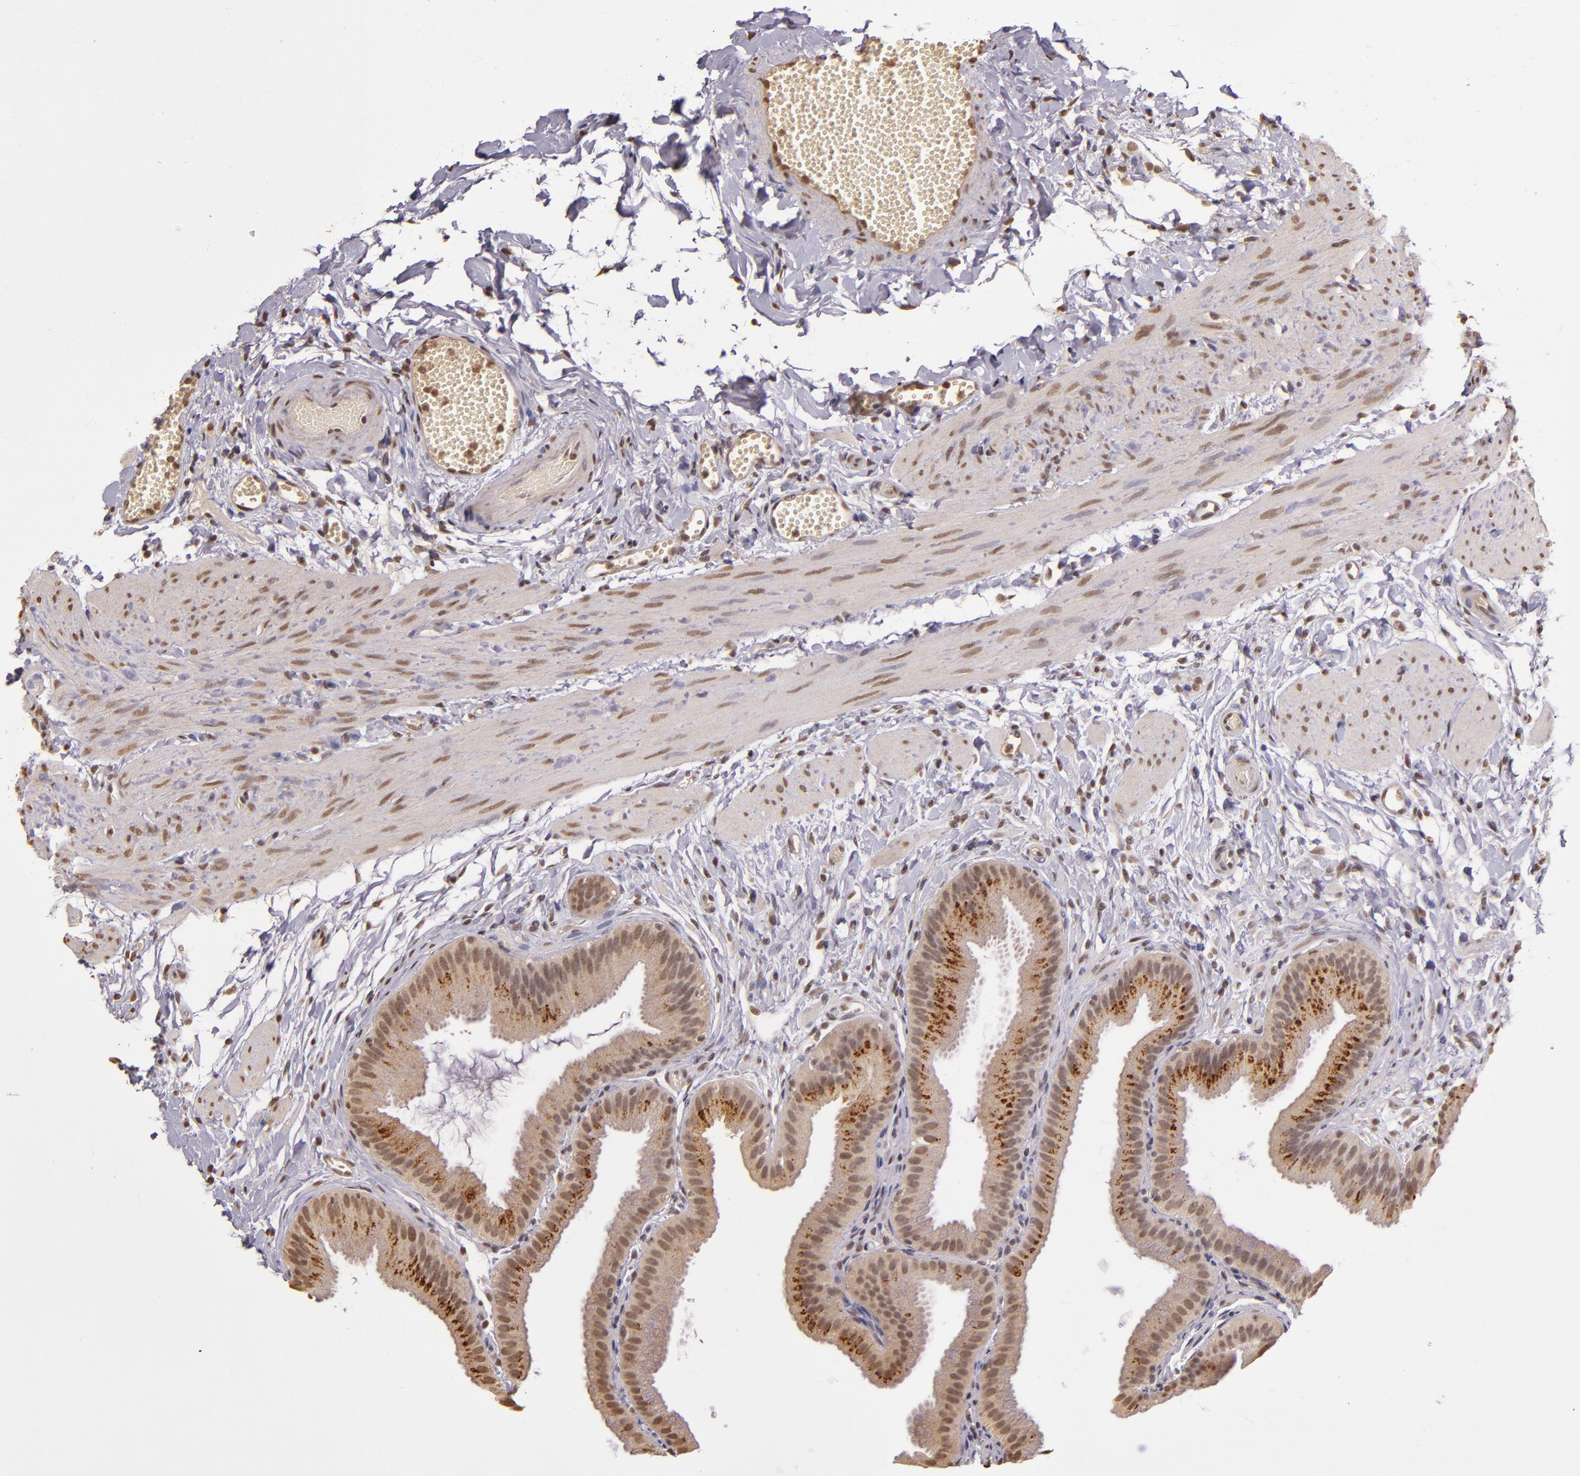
{"staining": {"intensity": "weak", "quantity": ">75%", "location": "cytoplasmic/membranous,nuclear"}, "tissue": "gallbladder", "cell_type": "Glandular cells", "image_type": "normal", "snomed": [{"axis": "morphology", "description": "Normal tissue, NOS"}, {"axis": "topography", "description": "Gallbladder"}], "caption": "The photomicrograph demonstrates a brown stain indicating the presence of a protein in the cytoplasmic/membranous,nuclear of glandular cells in gallbladder. The staining is performed using DAB brown chromogen to label protein expression. The nuclei are counter-stained blue using hematoxylin.", "gene": "CUL1", "patient": {"sex": "female", "age": 63}}